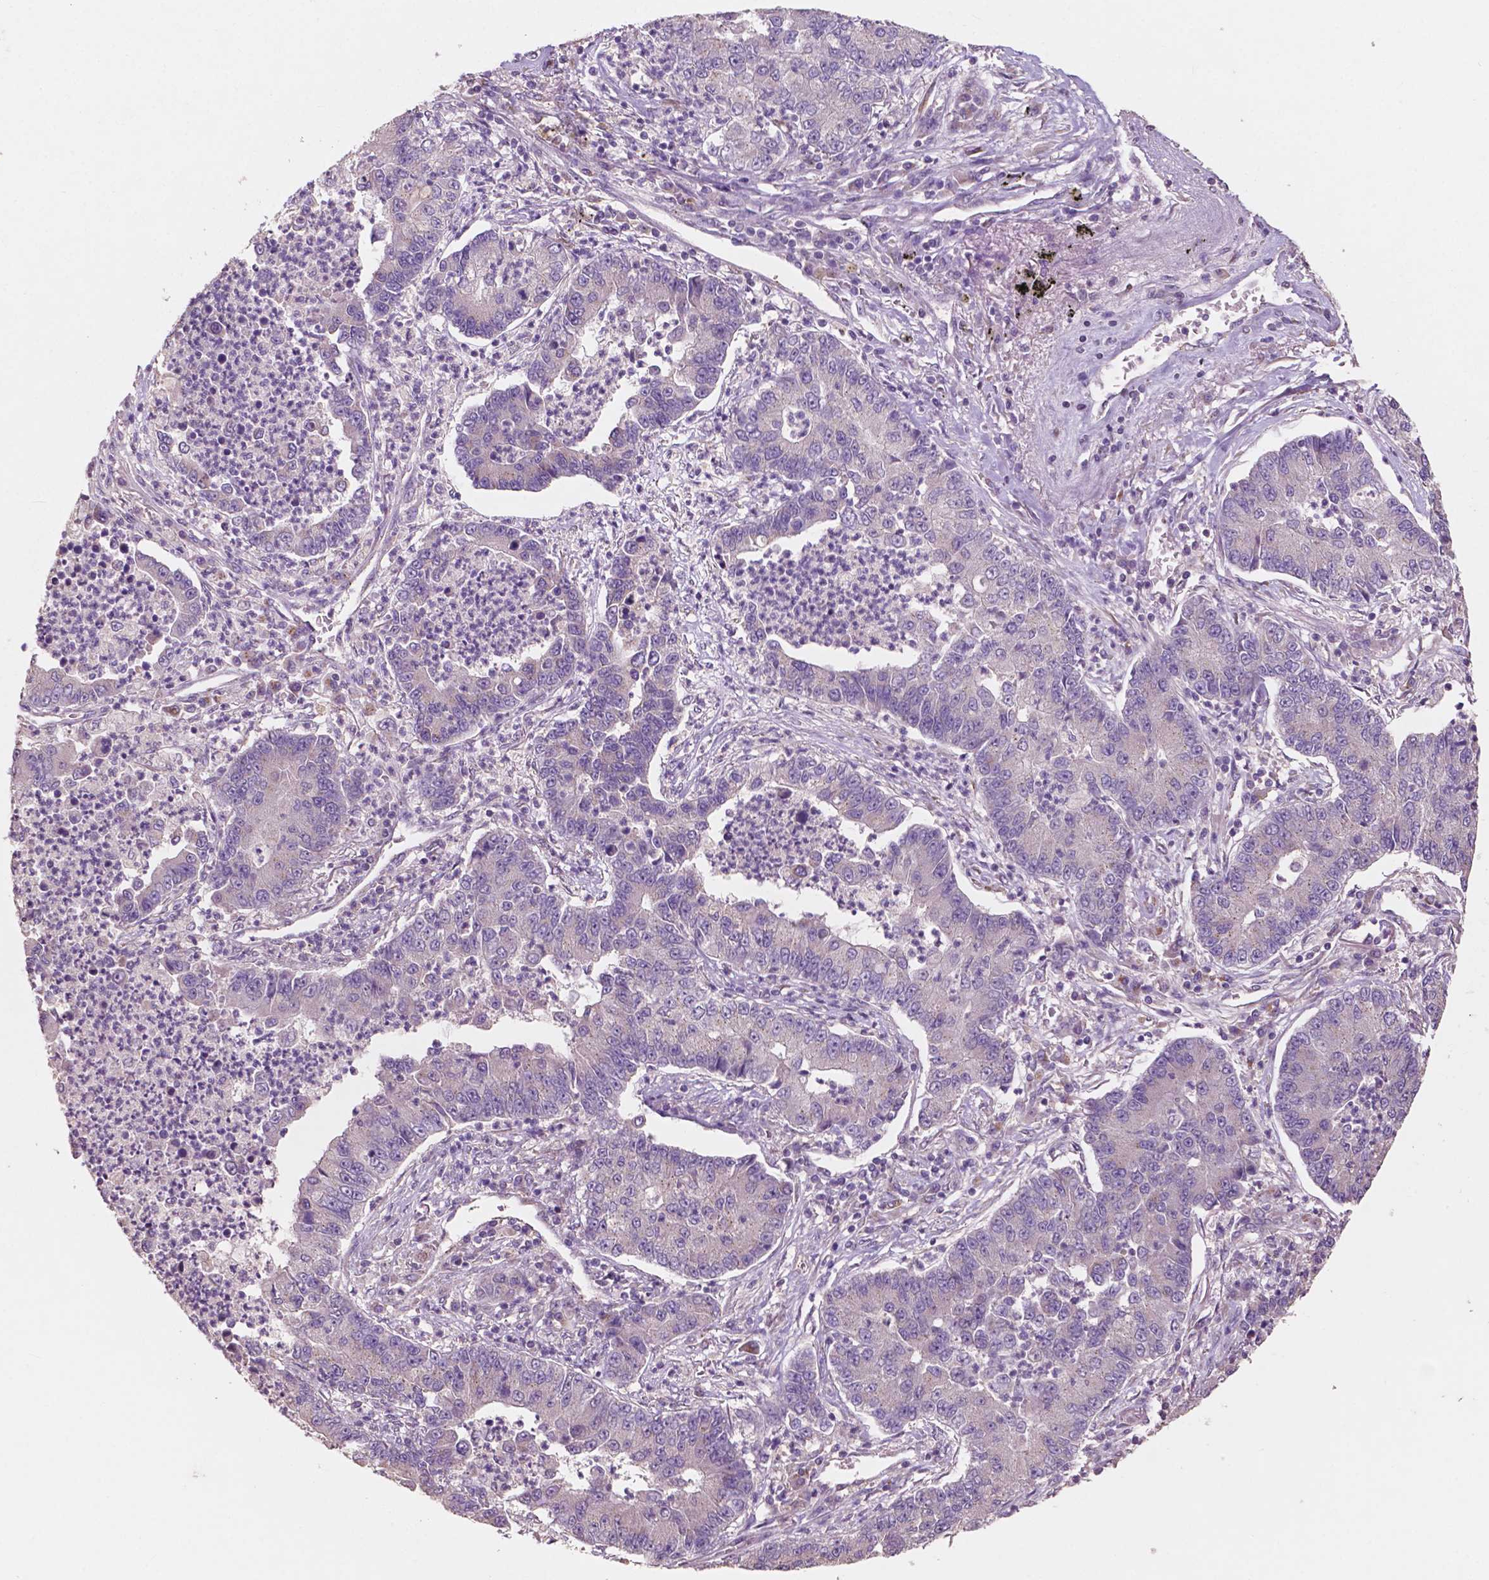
{"staining": {"intensity": "negative", "quantity": "none", "location": "none"}, "tissue": "lung cancer", "cell_type": "Tumor cells", "image_type": "cancer", "snomed": [{"axis": "morphology", "description": "Adenocarcinoma, NOS"}, {"axis": "topography", "description": "Lung"}], "caption": "IHC micrograph of neoplastic tissue: human lung adenocarcinoma stained with DAB demonstrates no significant protein staining in tumor cells.", "gene": "CHPT1", "patient": {"sex": "female", "age": 57}}